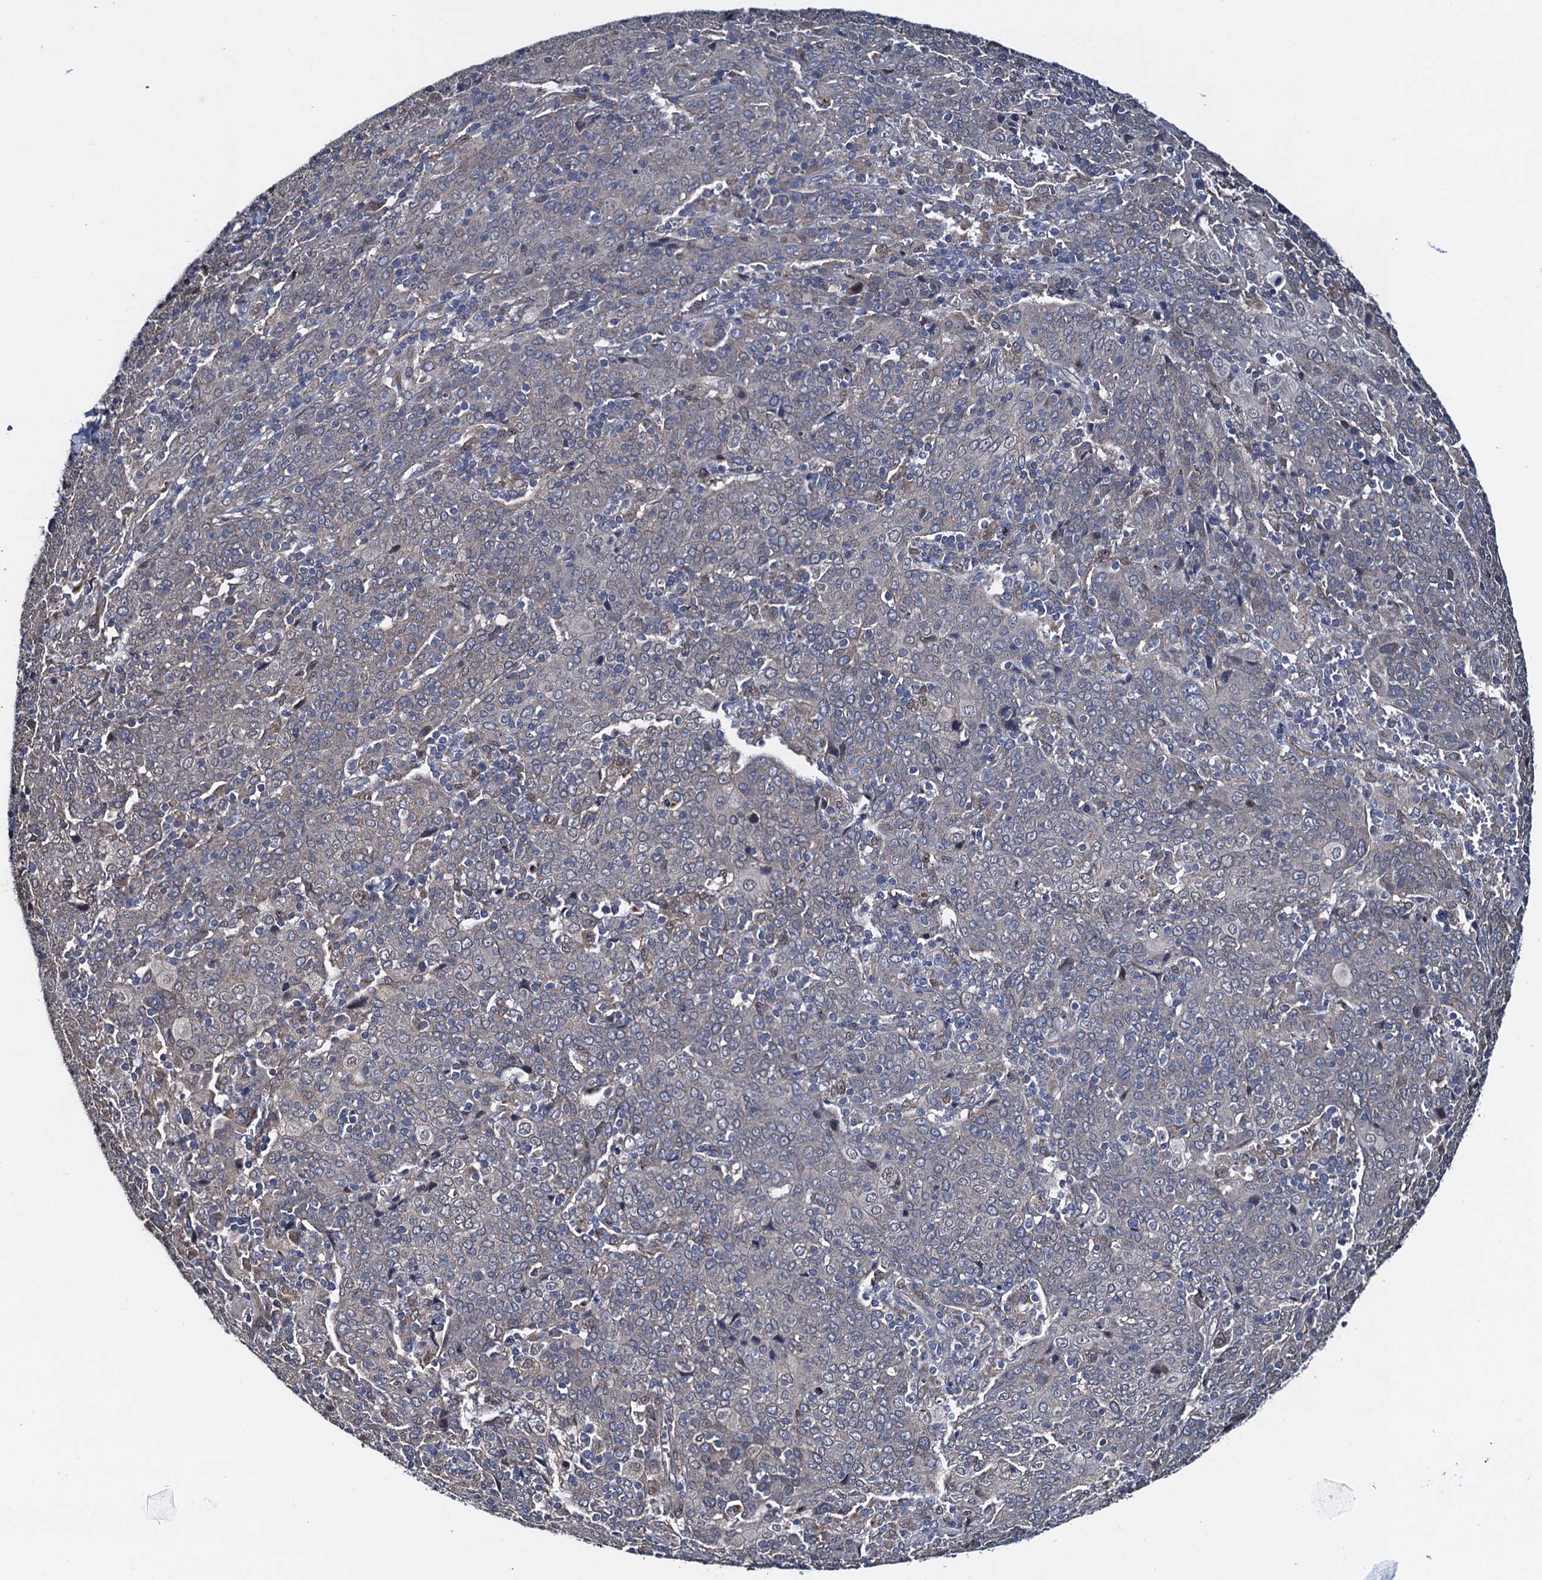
{"staining": {"intensity": "negative", "quantity": "none", "location": "none"}, "tissue": "cervical cancer", "cell_type": "Tumor cells", "image_type": "cancer", "snomed": [{"axis": "morphology", "description": "Squamous cell carcinoma, NOS"}, {"axis": "topography", "description": "Cervix"}], "caption": "Tumor cells show no significant staining in squamous cell carcinoma (cervical).", "gene": "EVX2", "patient": {"sex": "female", "age": 67}}